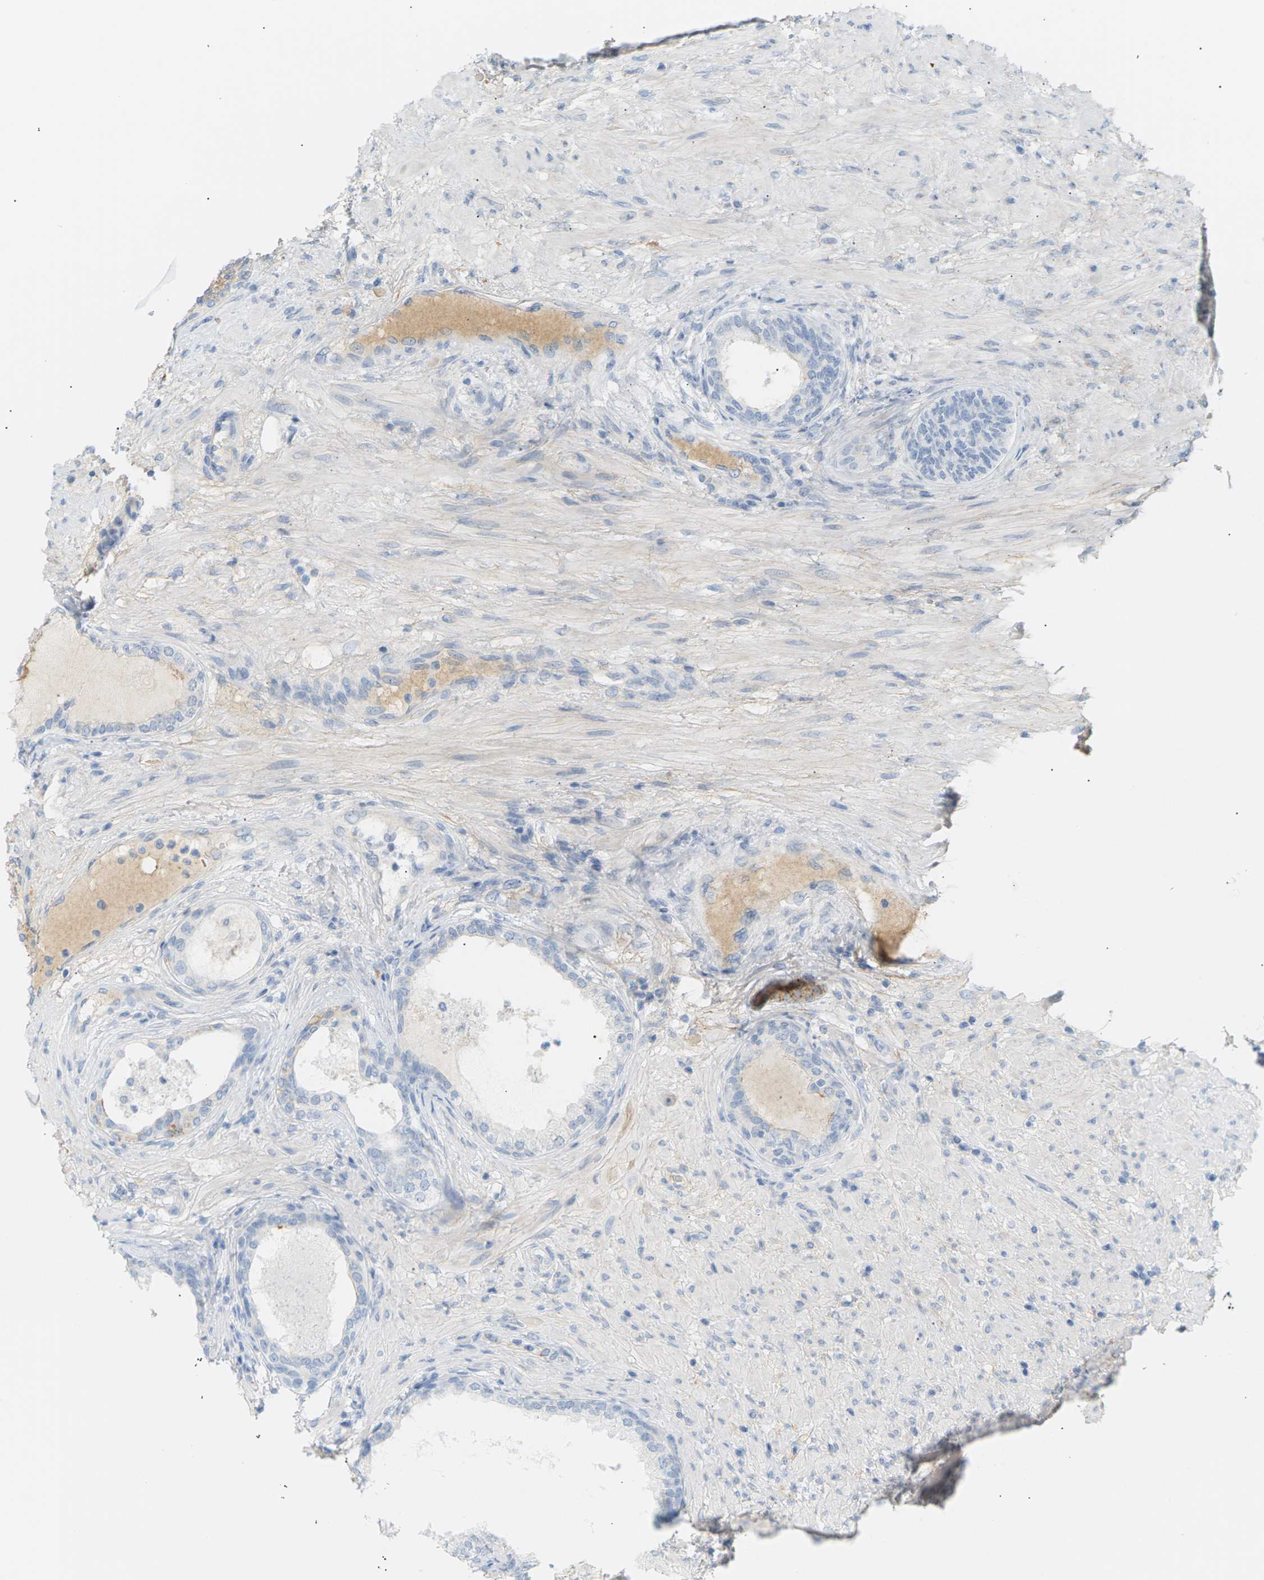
{"staining": {"intensity": "negative", "quantity": "none", "location": "none"}, "tissue": "prostate", "cell_type": "Glandular cells", "image_type": "normal", "snomed": [{"axis": "morphology", "description": "Normal tissue, NOS"}, {"axis": "topography", "description": "Prostate"}], "caption": "Unremarkable prostate was stained to show a protein in brown. There is no significant positivity in glandular cells. (Brightfield microscopy of DAB IHC at high magnification).", "gene": "CLU", "patient": {"sex": "male", "age": 76}}